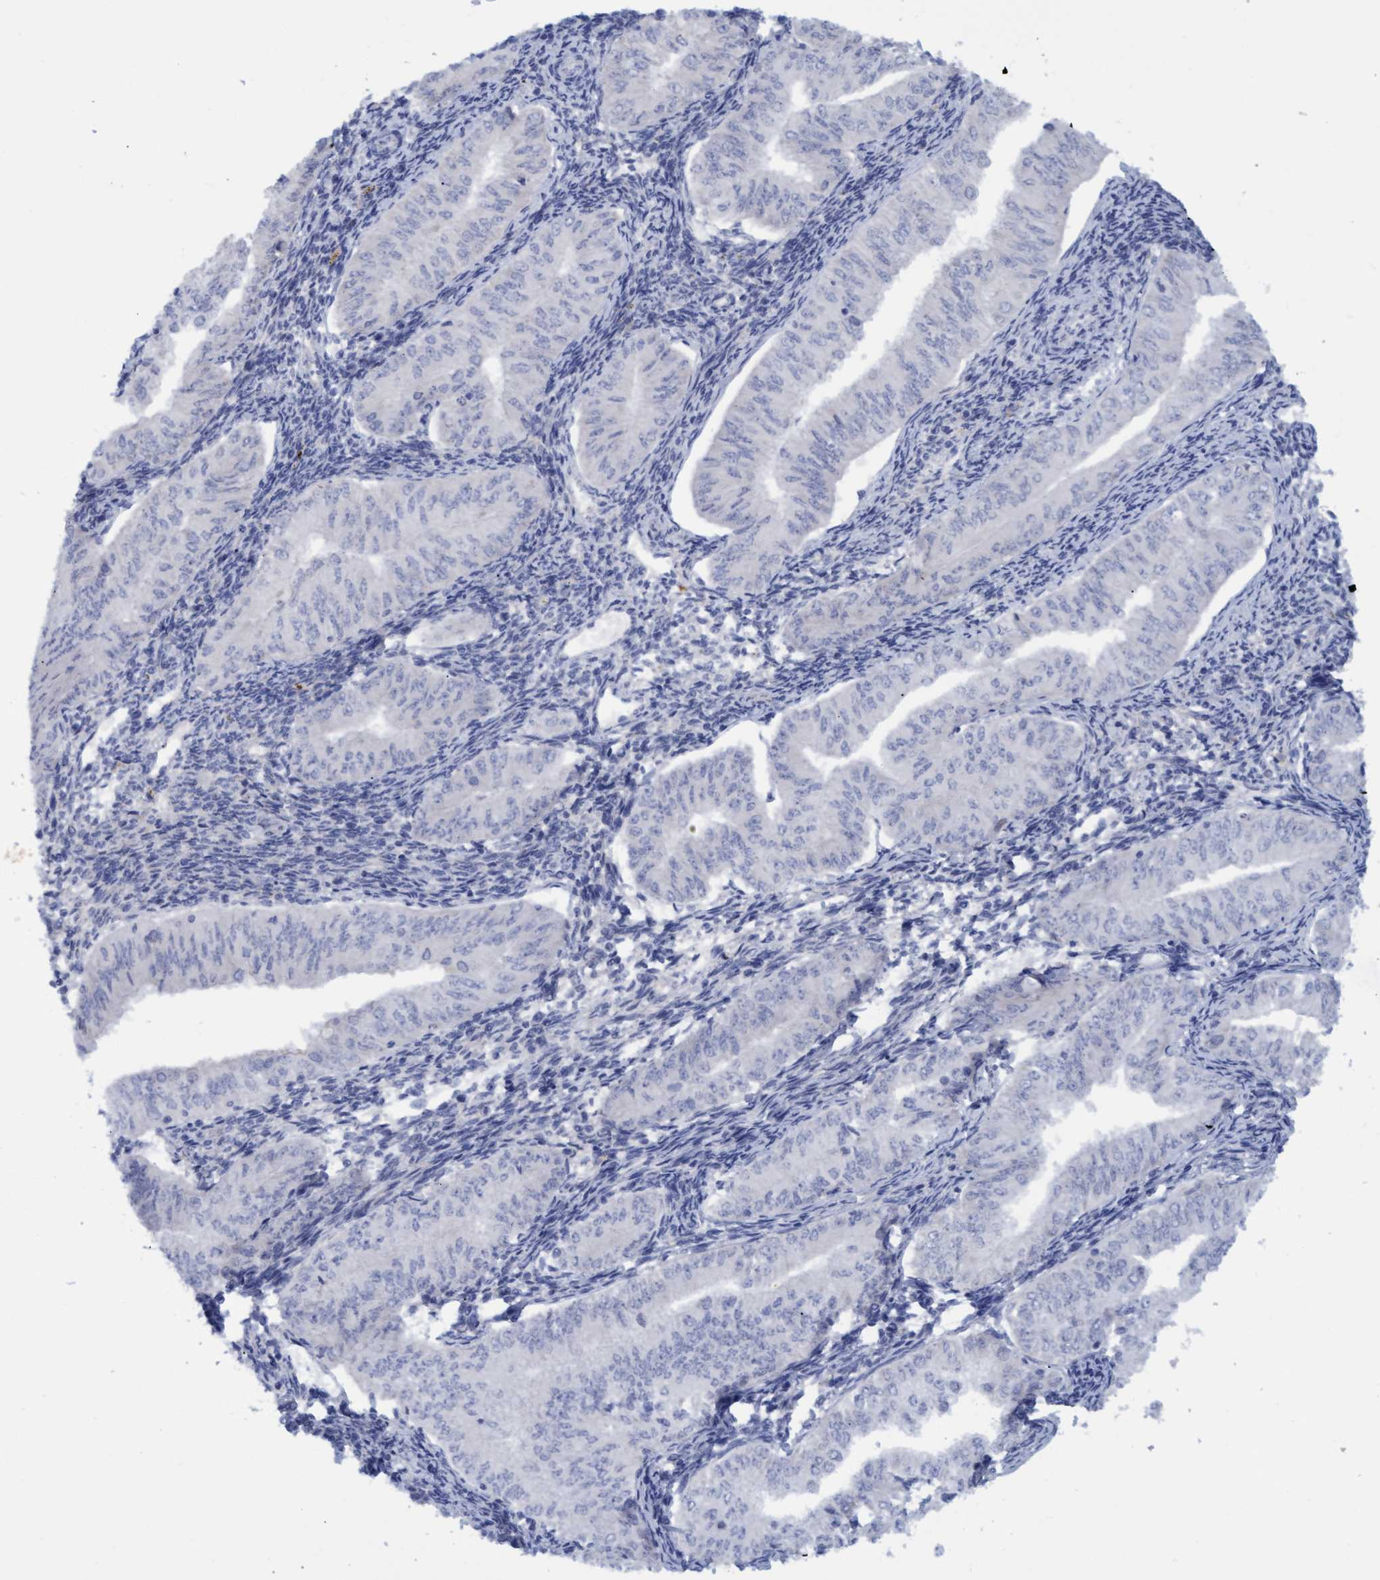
{"staining": {"intensity": "negative", "quantity": "none", "location": "none"}, "tissue": "endometrial cancer", "cell_type": "Tumor cells", "image_type": "cancer", "snomed": [{"axis": "morphology", "description": "Normal tissue, NOS"}, {"axis": "morphology", "description": "Adenocarcinoma, NOS"}, {"axis": "topography", "description": "Endometrium"}], "caption": "DAB immunohistochemical staining of human endometrial cancer (adenocarcinoma) demonstrates no significant positivity in tumor cells.", "gene": "STXBP1", "patient": {"sex": "female", "age": 53}}